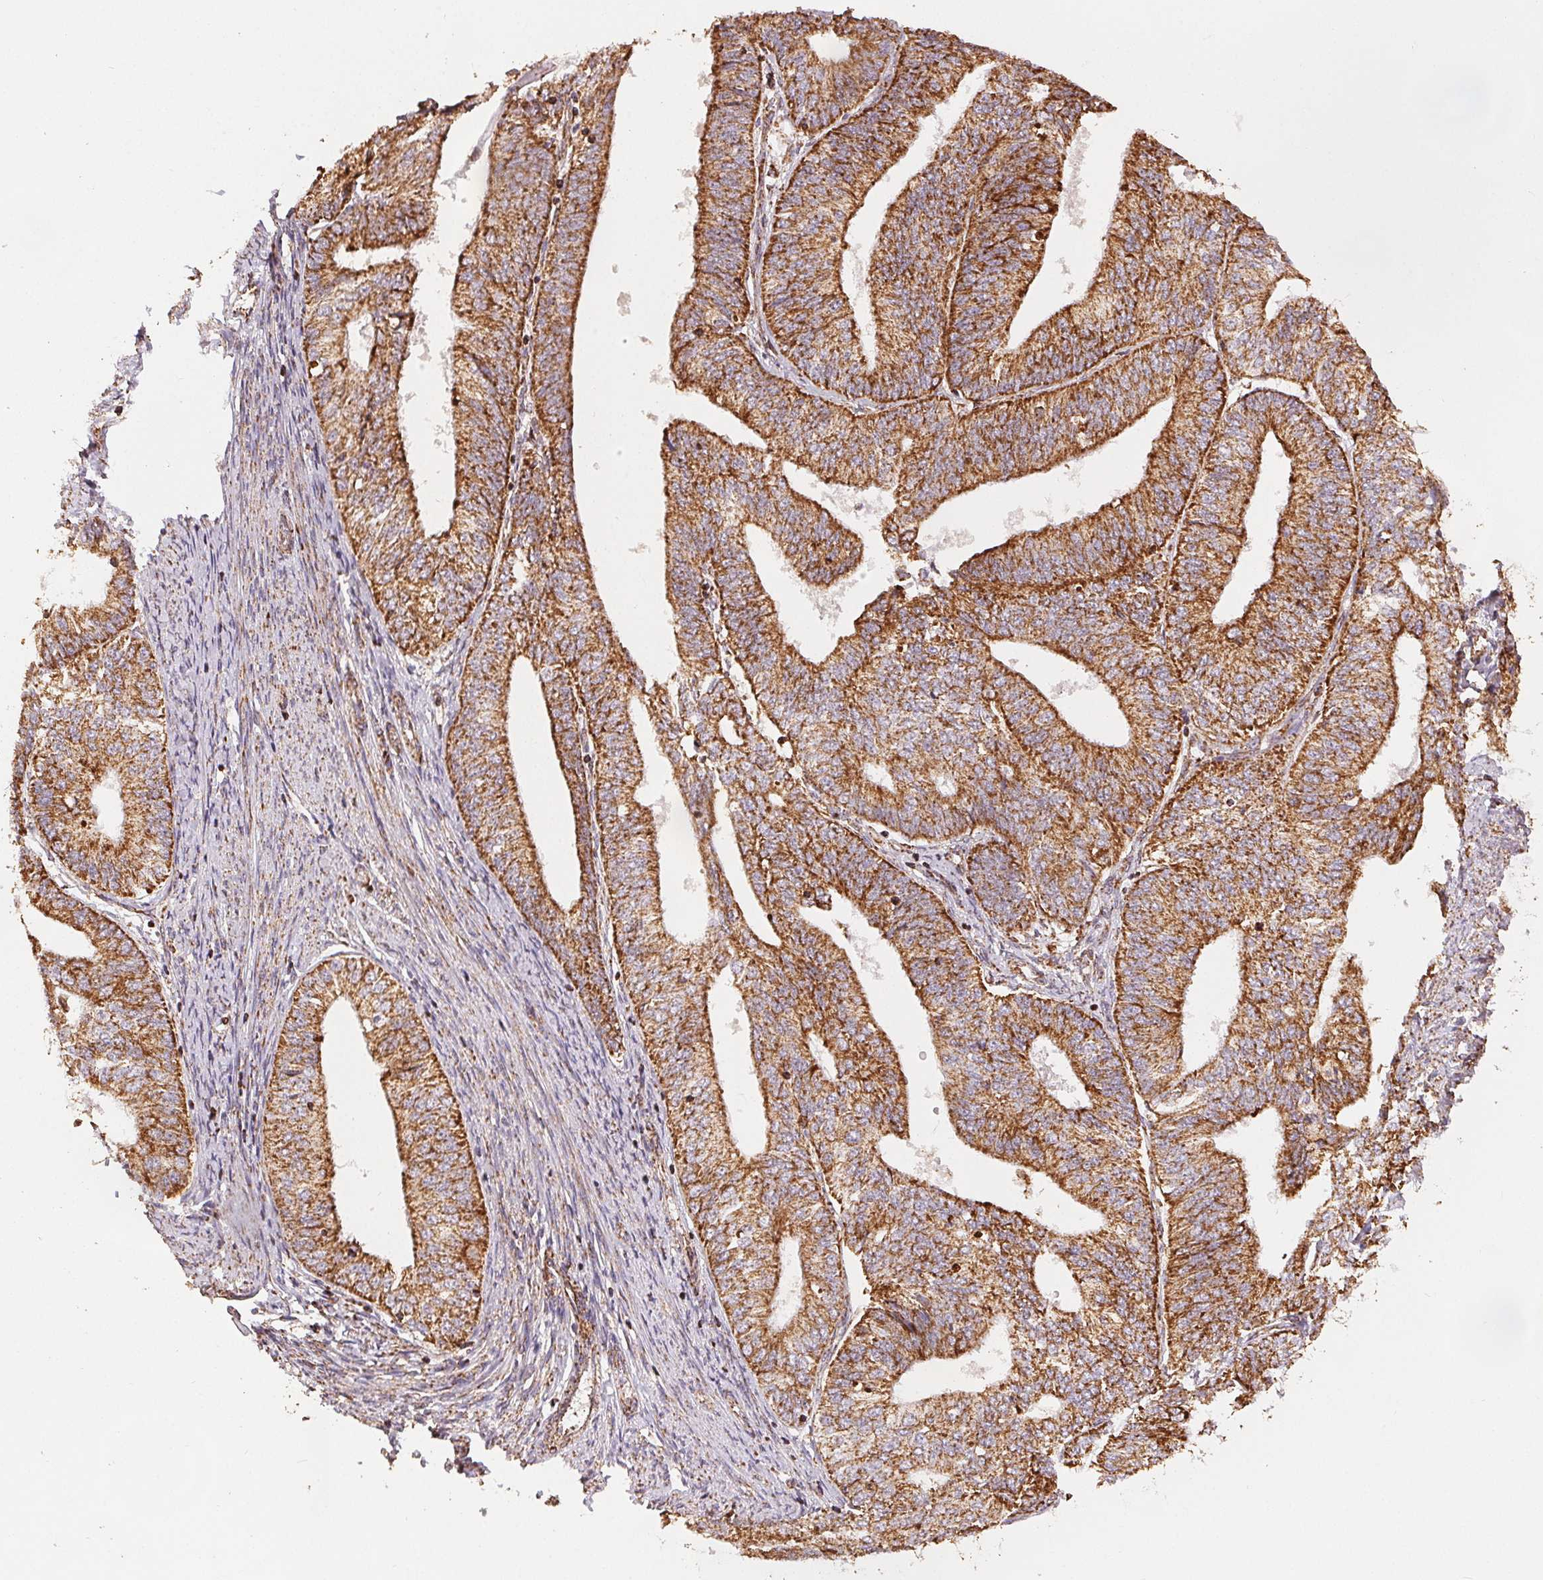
{"staining": {"intensity": "moderate", "quantity": ">75%", "location": "cytoplasmic/membranous"}, "tissue": "endometrial cancer", "cell_type": "Tumor cells", "image_type": "cancer", "snomed": [{"axis": "morphology", "description": "Adenocarcinoma, NOS"}, {"axis": "topography", "description": "Endometrium"}], "caption": "The photomicrograph displays staining of adenocarcinoma (endometrial), revealing moderate cytoplasmic/membranous protein positivity (brown color) within tumor cells.", "gene": "SDHB", "patient": {"sex": "female", "age": 58}}